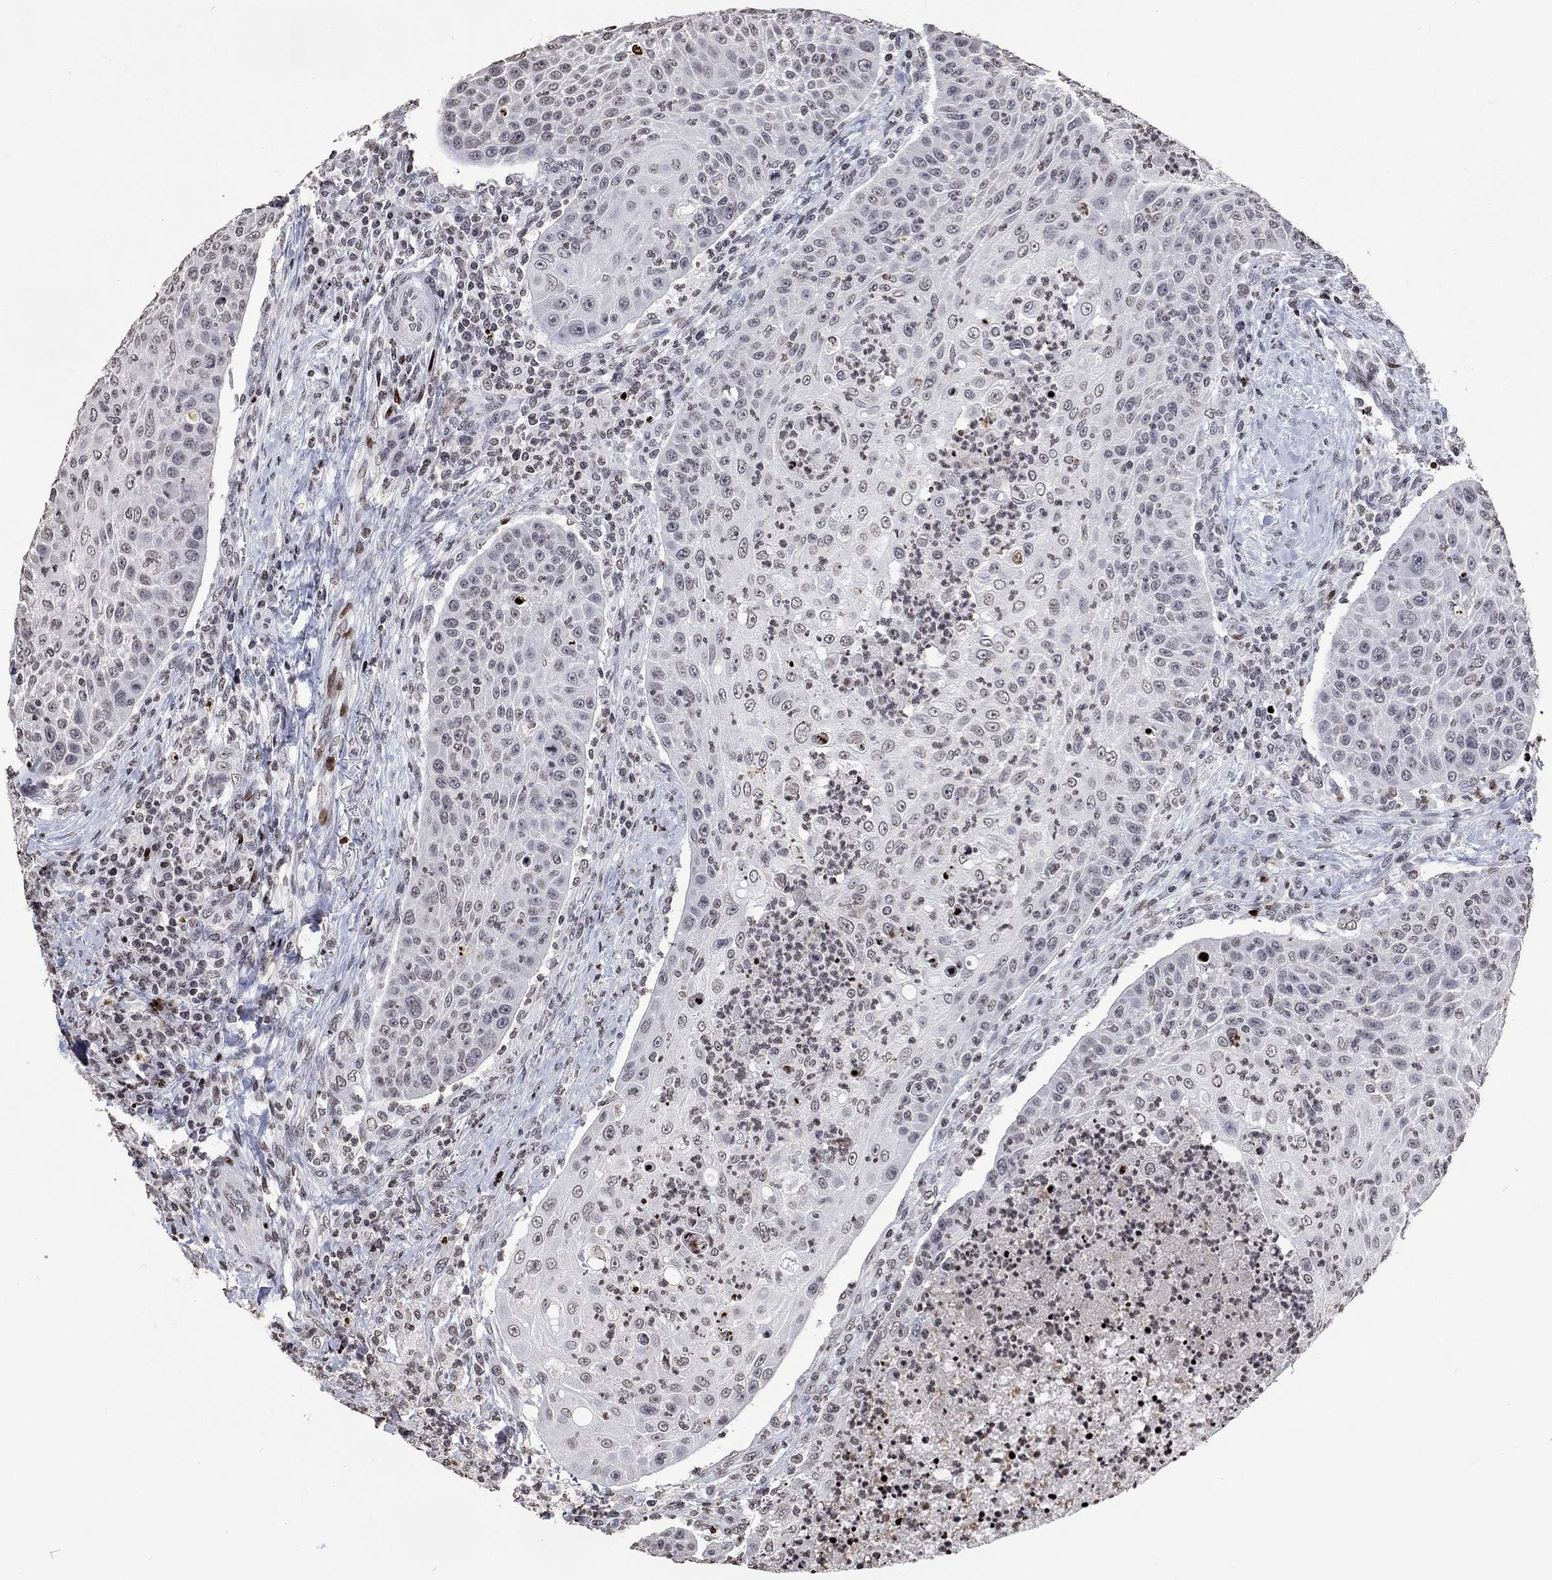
{"staining": {"intensity": "negative", "quantity": "none", "location": "none"}, "tissue": "head and neck cancer", "cell_type": "Tumor cells", "image_type": "cancer", "snomed": [{"axis": "morphology", "description": "Squamous cell carcinoma, NOS"}, {"axis": "topography", "description": "Head-Neck"}], "caption": "The immunohistochemistry photomicrograph has no significant staining in tumor cells of head and neck cancer tissue. (DAB IHC, high magnification).", "gene": "SRSF3", "patient": {"sex": "male", "age": 69}}